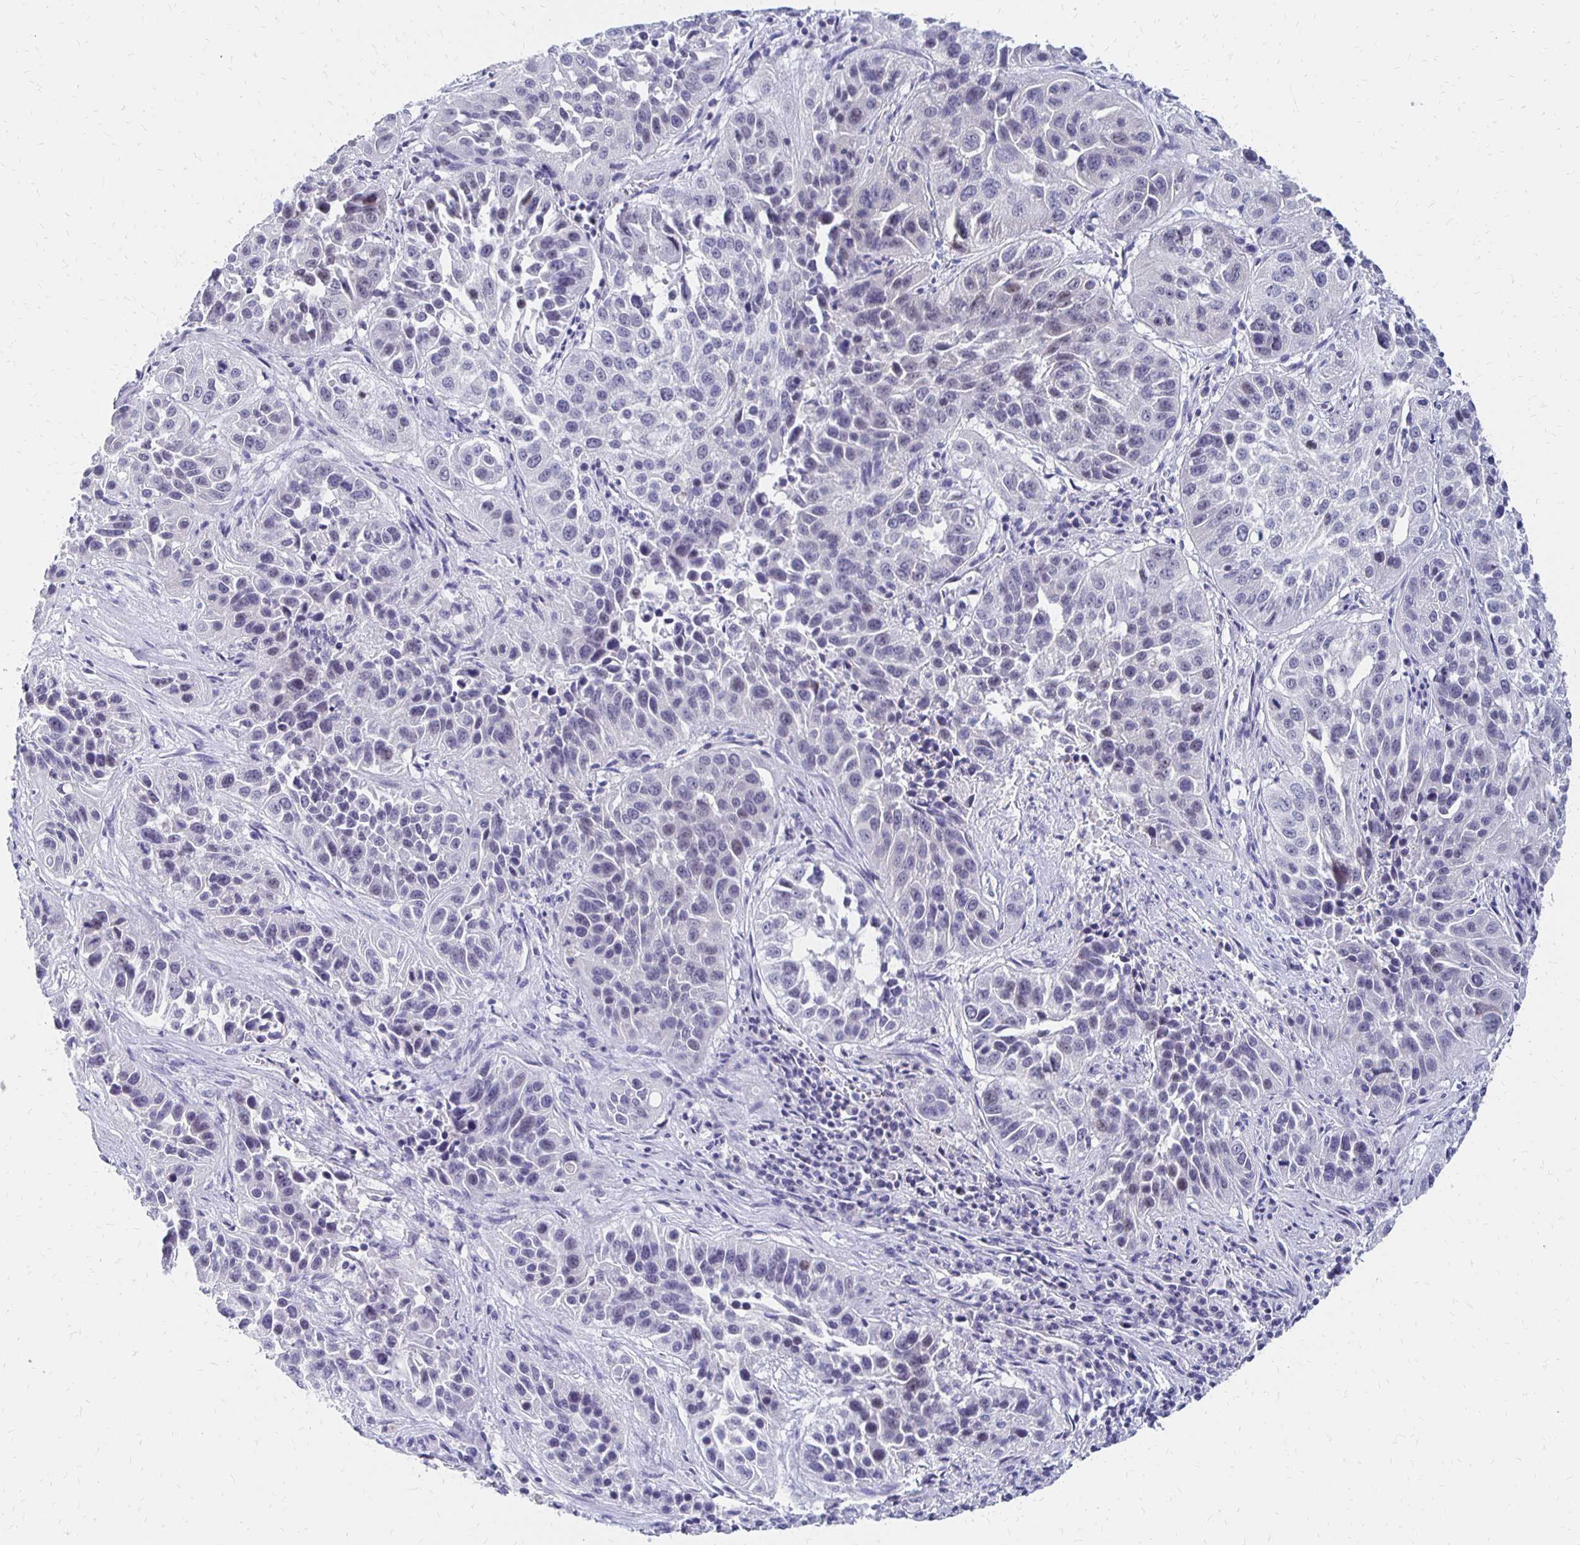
{"staining": {"intensity": "negative", "quantity": "none", "location": "none"}, "tissue": "lung cancer", "cell_type": "Tumor cells", "image_type": "cancer", "snomed": [{"axis": "morphology", "description": "Squamous cell carcinoma, NOS"}, {"axis": "topography", "description": "Lung"}], "caption": "DAB immunohistochemical staining of lung squamous cell carcinoma displays no significant staining in tumor cells.", "gene": "SYT2", "patient": {"sex": "female", "age": 61}}